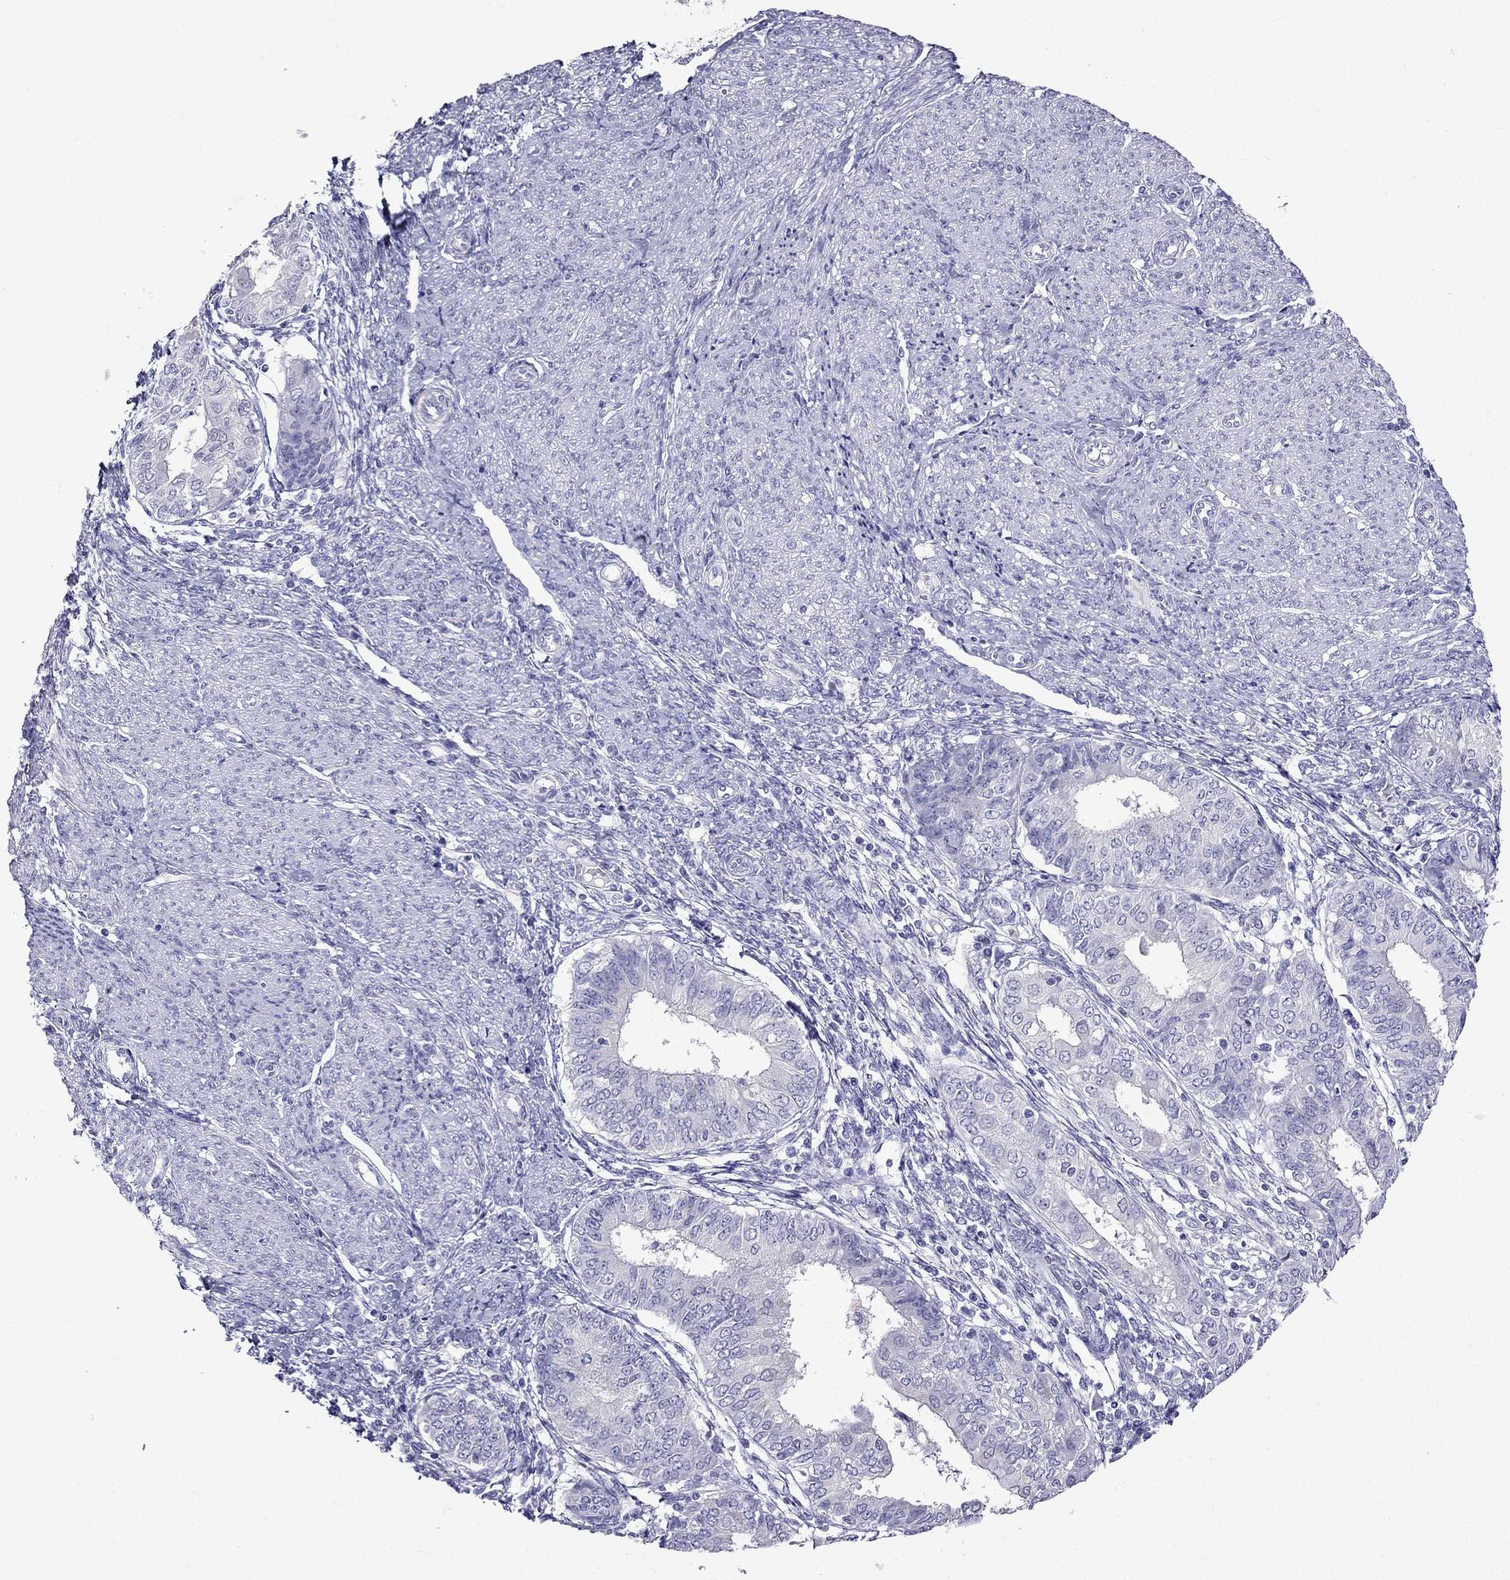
{"staining": {"intensity": "negative", "quantity": "none", "location": "none"}, "tissue": "endometrial cancer", "cell_type": "Tumor cells", "image_type": "cancer", "snomed": [{"axis": "morphology", "description": "Adenocarcinoma, NOS"}, {"axis": "topography", "description": "Endometrium"}], "caption": "DAB immunohistochemical staining of human endometrial cancer exhibits no significant expression in tumor cells.", "gene": "MGP", "patient": {"sex": "female", "age": 68}}